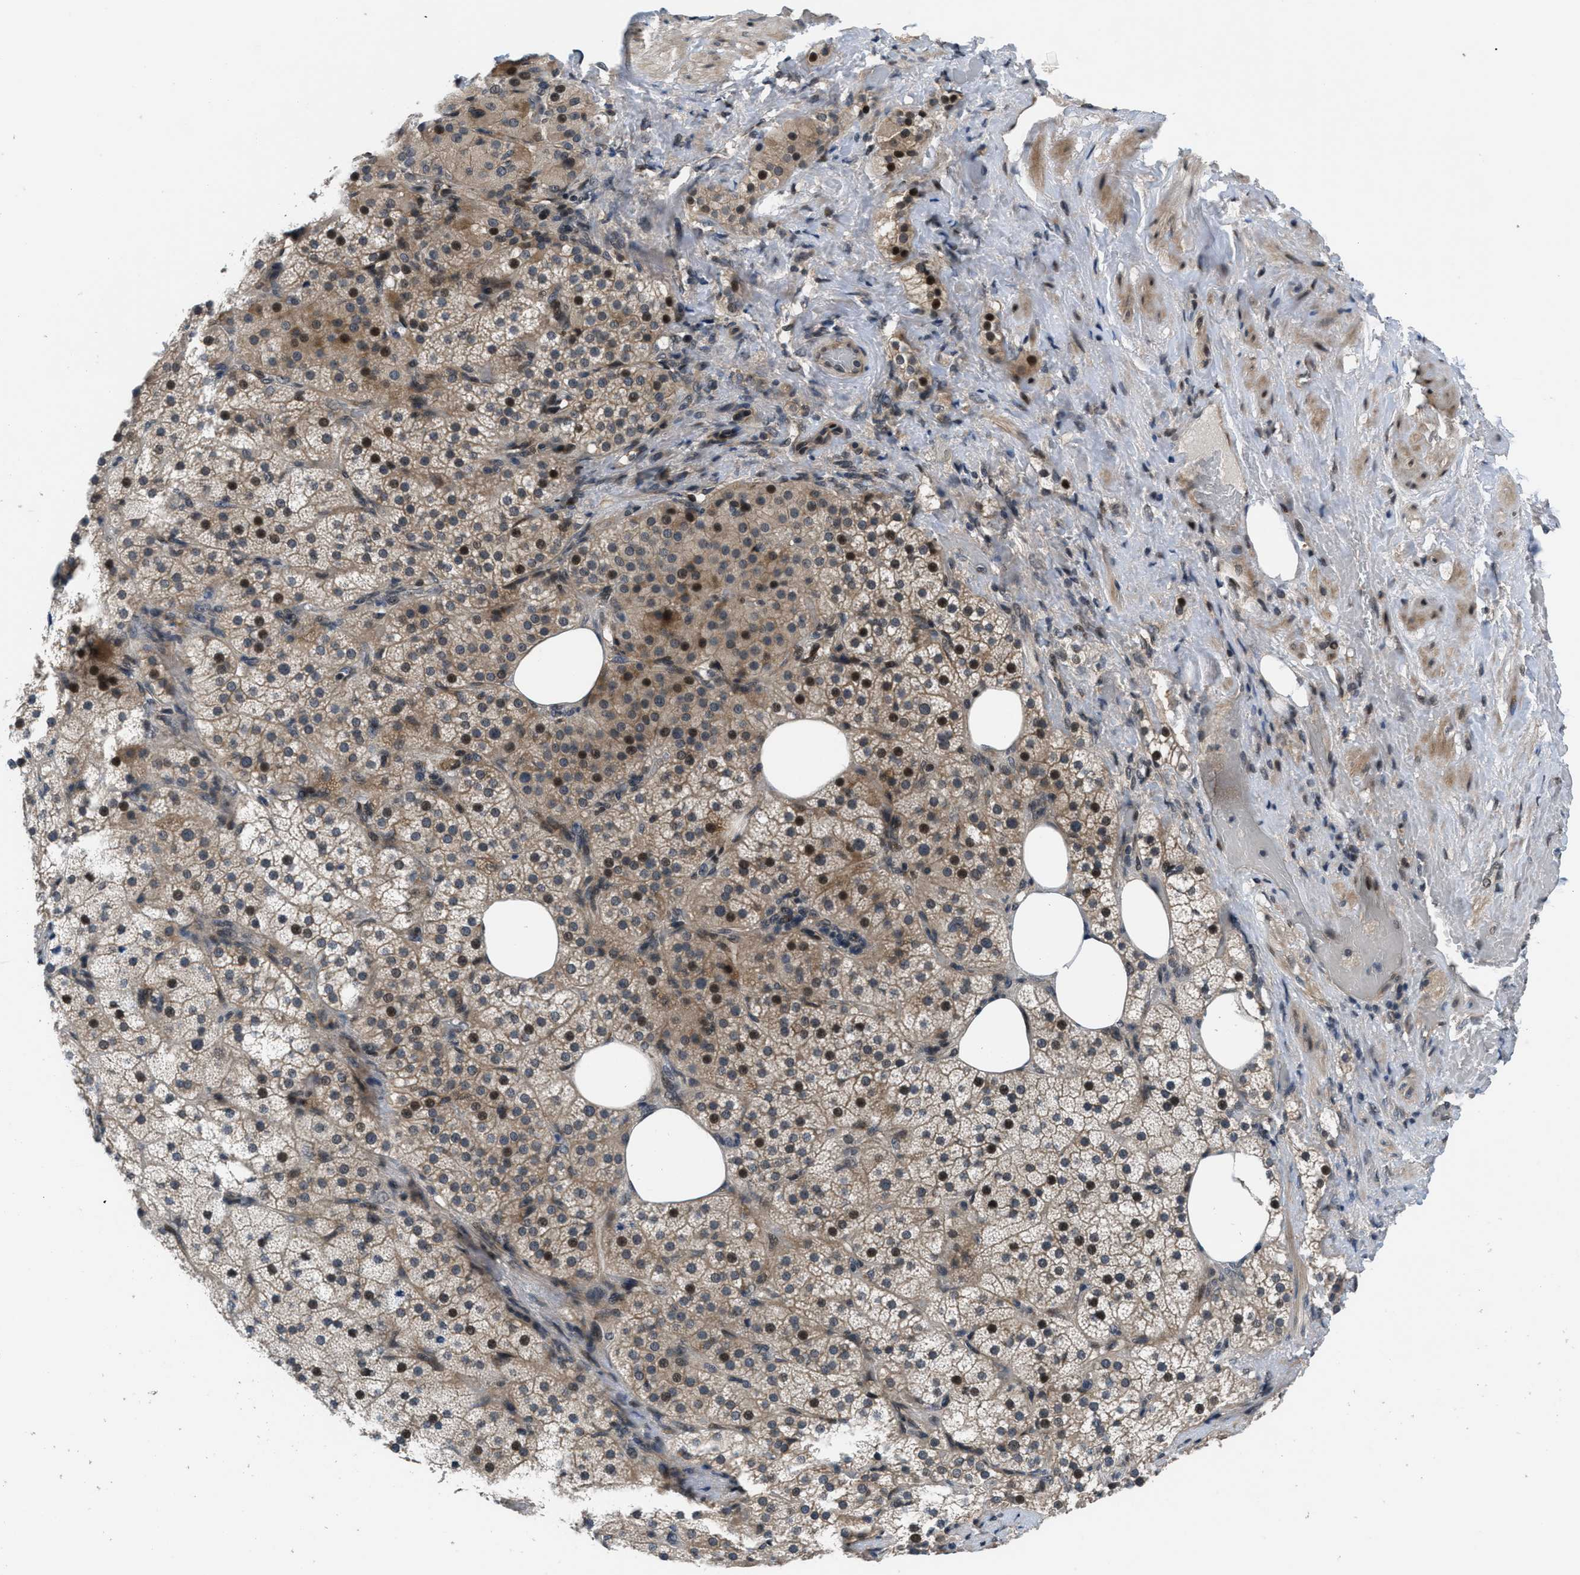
{"staining": {"intensity": "strong", "quantity": "25%-75%", "location": "cytoplasmic/membranous,nuclear"}, "tissue": "adrenal gland", "cell_type": "Glandular cells", "image_type": "normal", "snomed": [{"axis": "morphology", "description": "Normal tissue, NOS"}, {"axis": "topography", "description": "Adrenal gland"}], "caption": "Glandular cells exhibit strong cytoplasmic/membranous,nuclear expression in about 25%-75% of cells in benign adrenal gland.", "gene": "SETD5", "patient": {"sex": "female", "age": 59}}